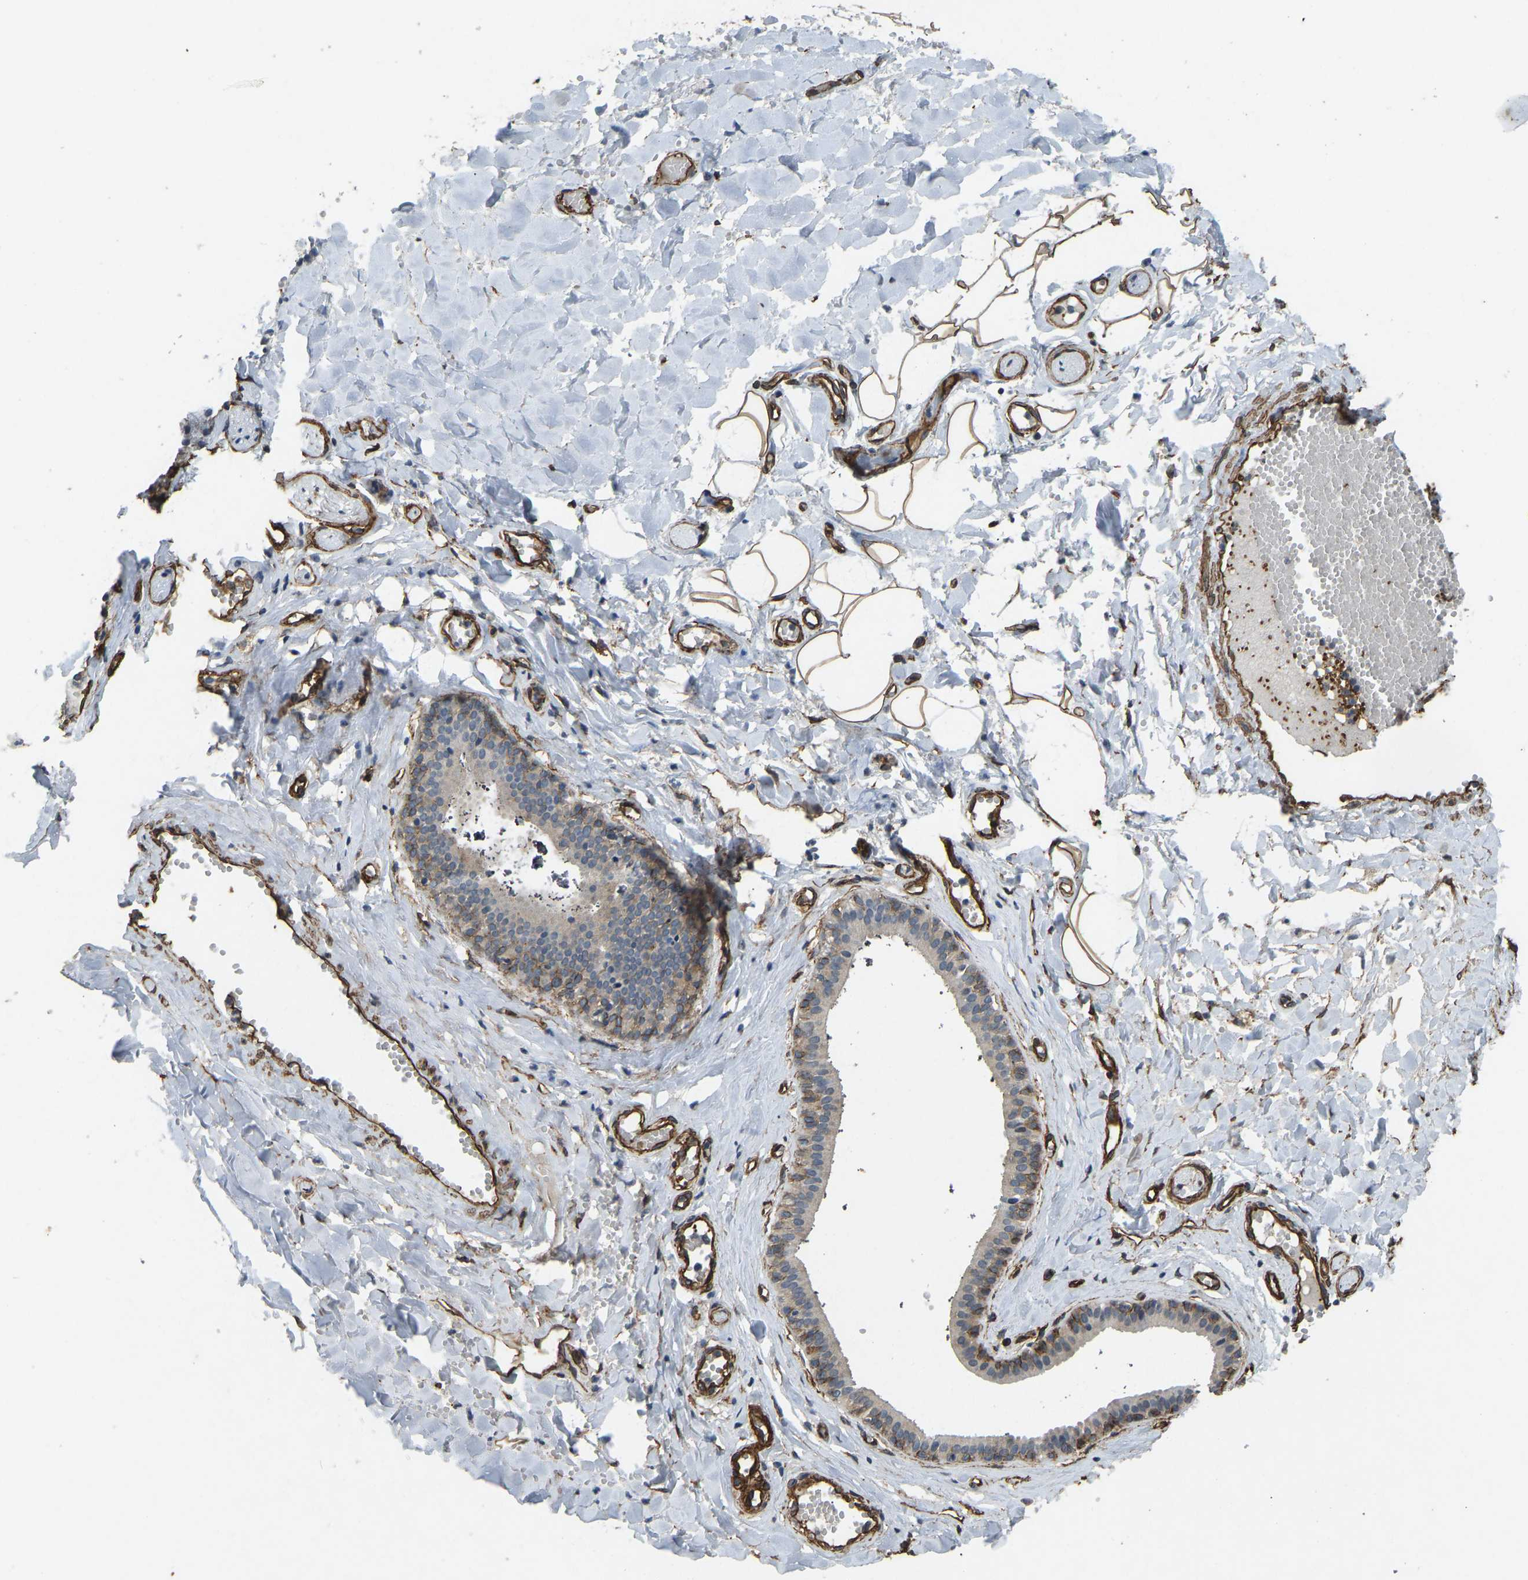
{"staining": {"intensity": "moderate", "quantity": "<25%", "location": "cytoplasmic/membranous,nuclear"}, "tissue": "salivary gland", "cell_type": "Glandular cells", "image_type": "normal", "snomed": [{"axis": "morphology", "description": "Normal tissue, NOS"}, {"axis": "topography", "description": "Salivary gland"}], "caption": "Immunohistochemistry (IHC) staining of benign salivary gland, which displays low levels of moderate cytoplasmic/membranous,nuclear positivity in about <25% of glandular cells indicating moderate cytoplasmic/membranous,nuclear protein positivity. The staining was performed using DAB (brown) for protein detection and nuclei were counterstained in hematoxylin (blue).", "gene": "NMB", "patient": {"sex": "male", "age": 62}}